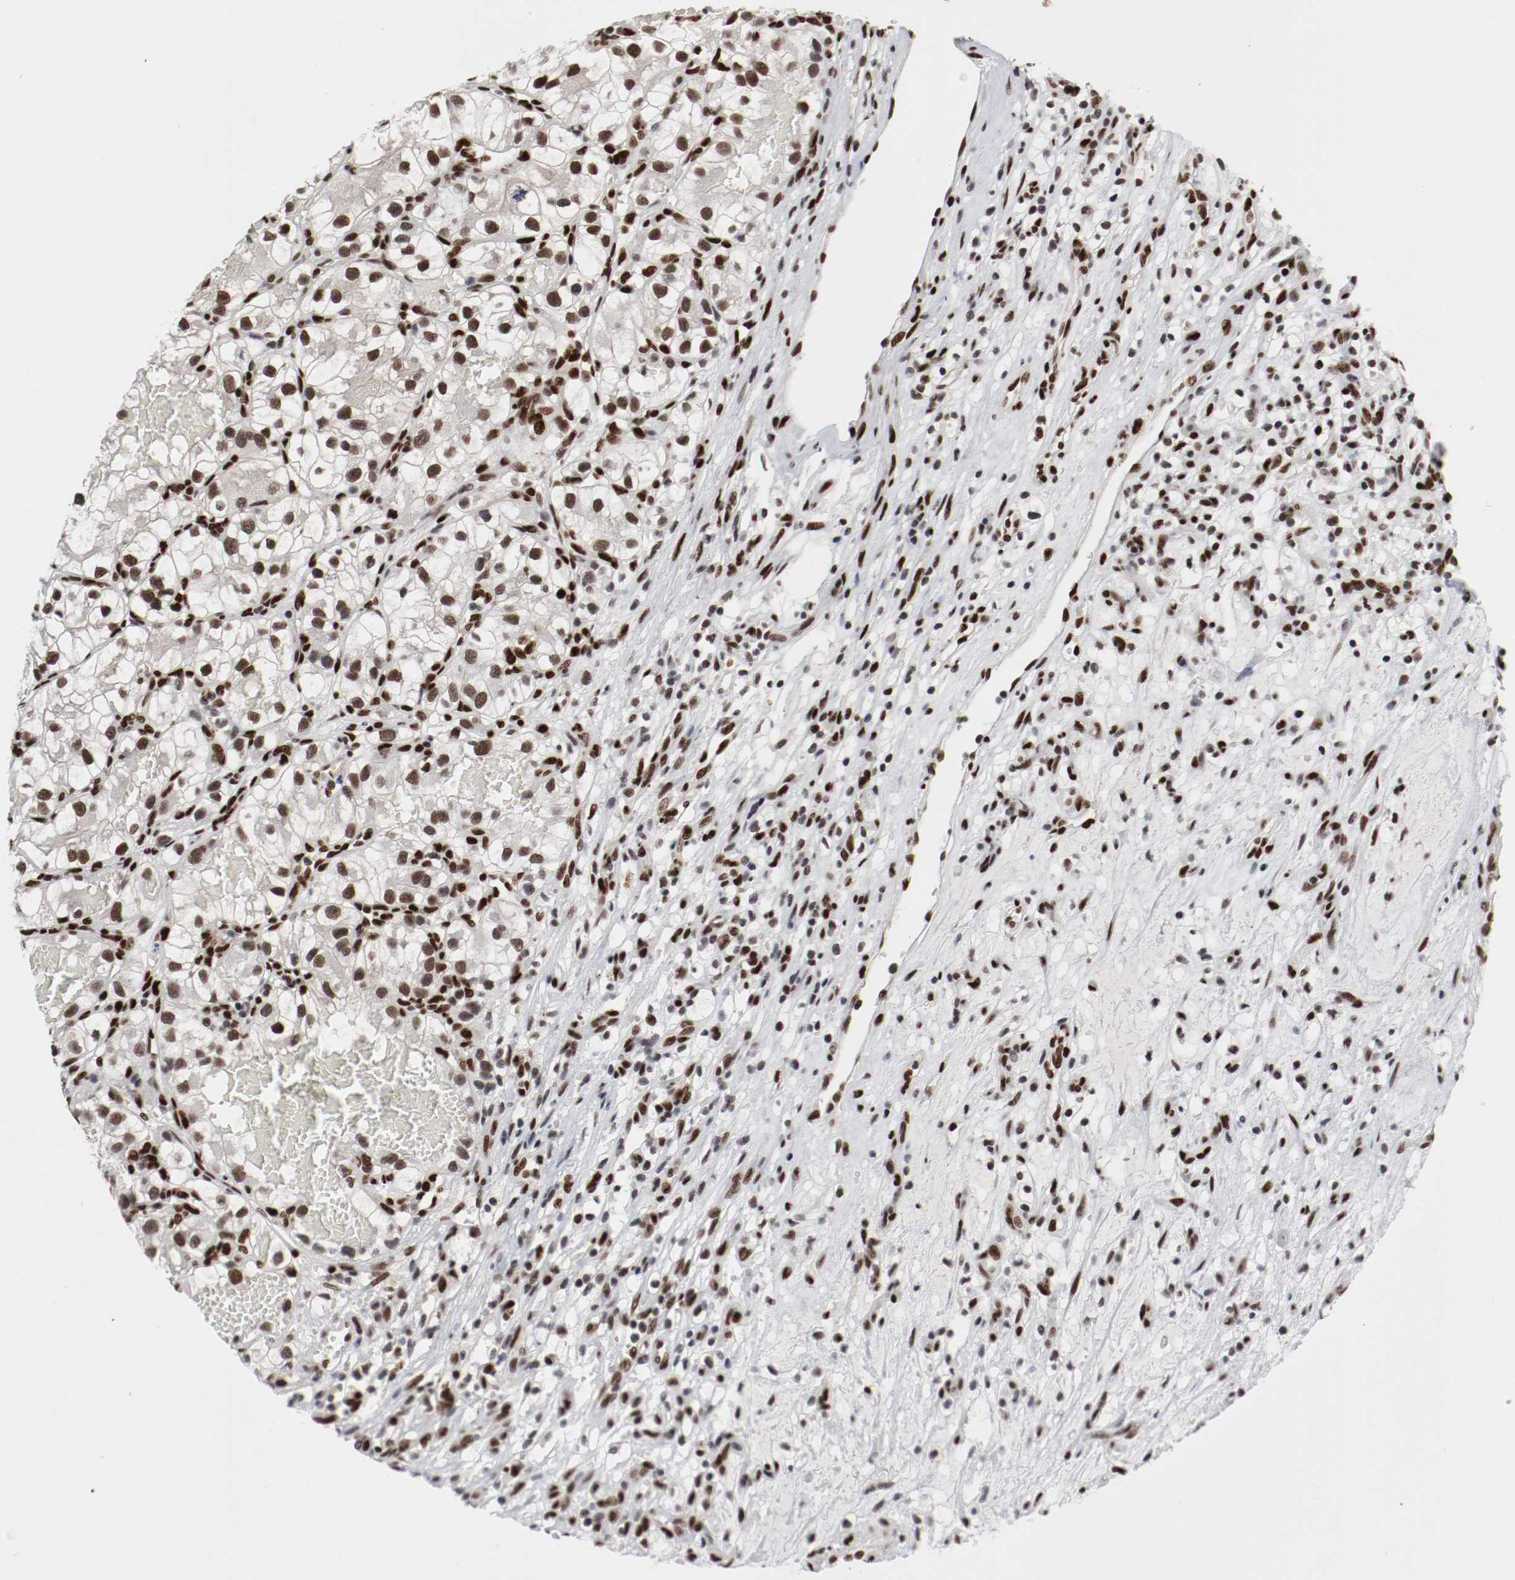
{"staining": {"intensity": "strong", "quantity": ">75%", "location": "nuclear"}, "tissue": "renal cancer", "cell_type": "Tumor cells", "image_type": "cancer", "snomed": [{"axis": "morphology", "description": "Adenocarcinoma, NOS"}, {"axis": "topography", "description": "Kidney"}], "caption": "Immunohistochemical staining of renal adenocarcinoma reveals high levels of strong nuclear expression in about >75% of tumor cells.", "gene": "MEF2D", "patient": {"sex": "female", "age": 57}}